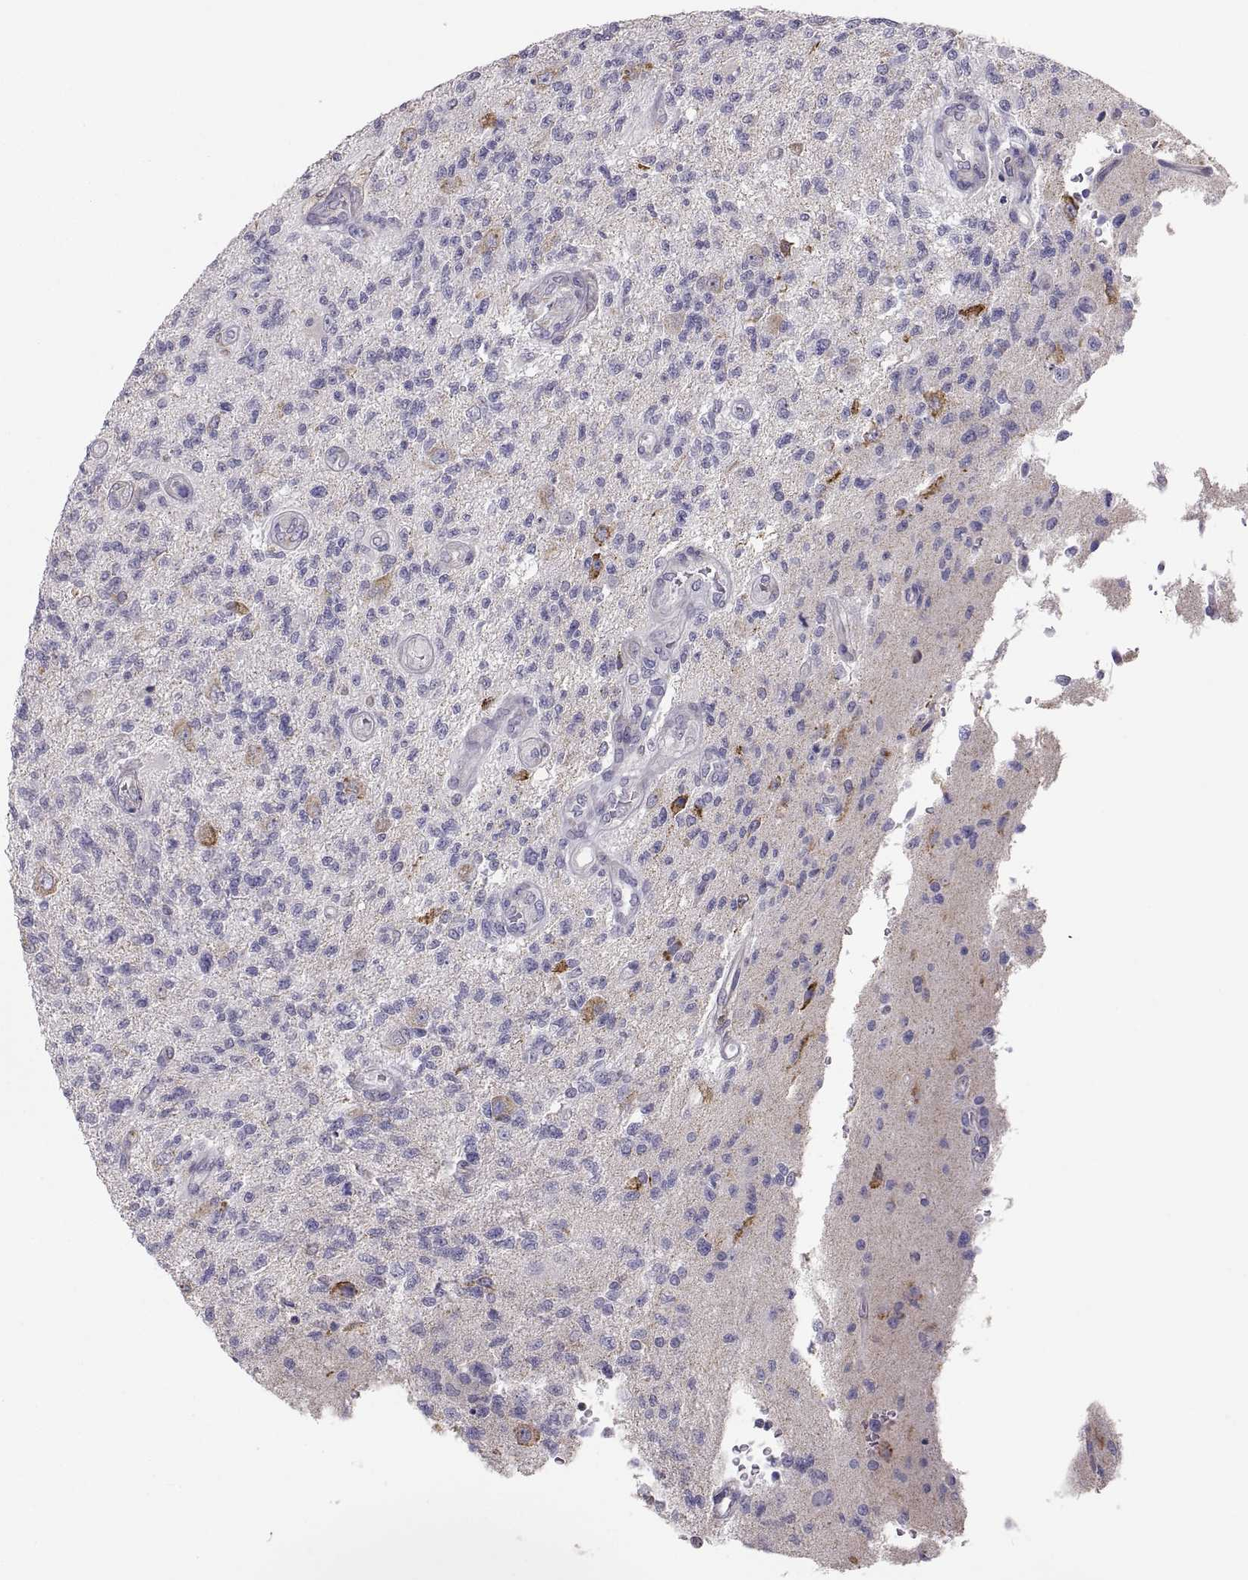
{"staining": {"intensity": "negative", "quantity": "none", "location": "none"}, "tissue": "glioma", "cell_type": "Tumor cells", "image_type": "cancer", "snomed": [{"axis": "morphology", "description": "Glioma, malignant, High grade"}, {"axis": "topography", "description": "Brain"}], "caption": "The histopathology image demonstrates no staining of tumor cells in malignant glioma (high-grade).", "gene": "ERO1A", "patient": {"sex": "male", "age": 56}}